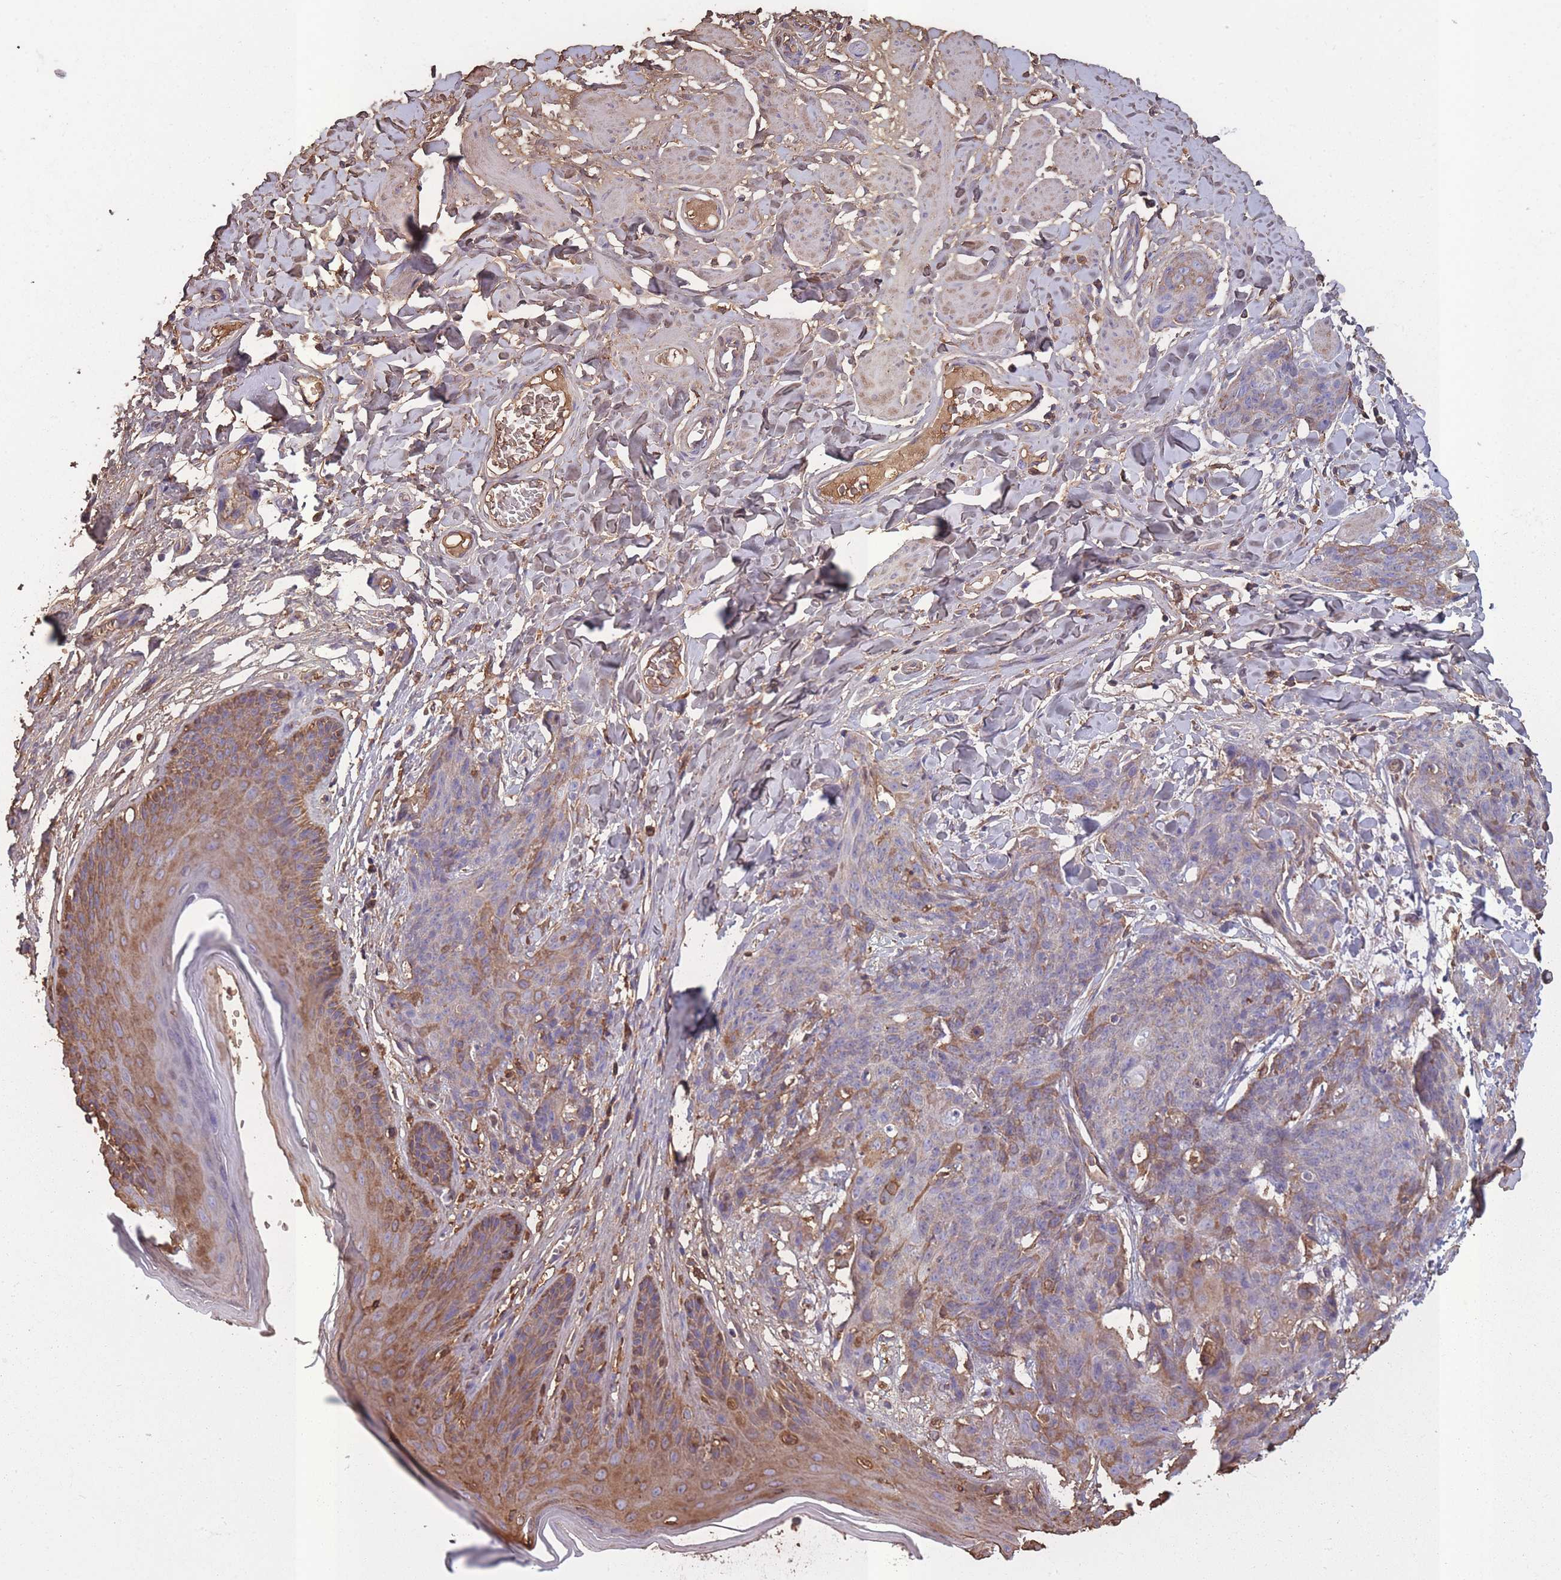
{"staining": {"intensity": "negative", "quantity": "none", "location": "none"}, "tissue": "skin cancer", "cell_type": "Tumor cells", "image_type": "cancer", "snomed": [{"axis": "morphology", "description": "Squamous cell carcinoma, NOS"}, {"axis": "topography", "description": "Skin"}, {"axis": "topography", "description": "Vulva"}], "caption": "Tumor cells are negative for protein expression in human skin cancer (squamous cell carcinoma). Brightfield microscopy of immunohistochemistry (IHC) stained with DAB (brown) and hematoxylin (blue), captured at high magnification.", "gene": "KAT2A", "patient": {"sex": "female", "age": 85}}